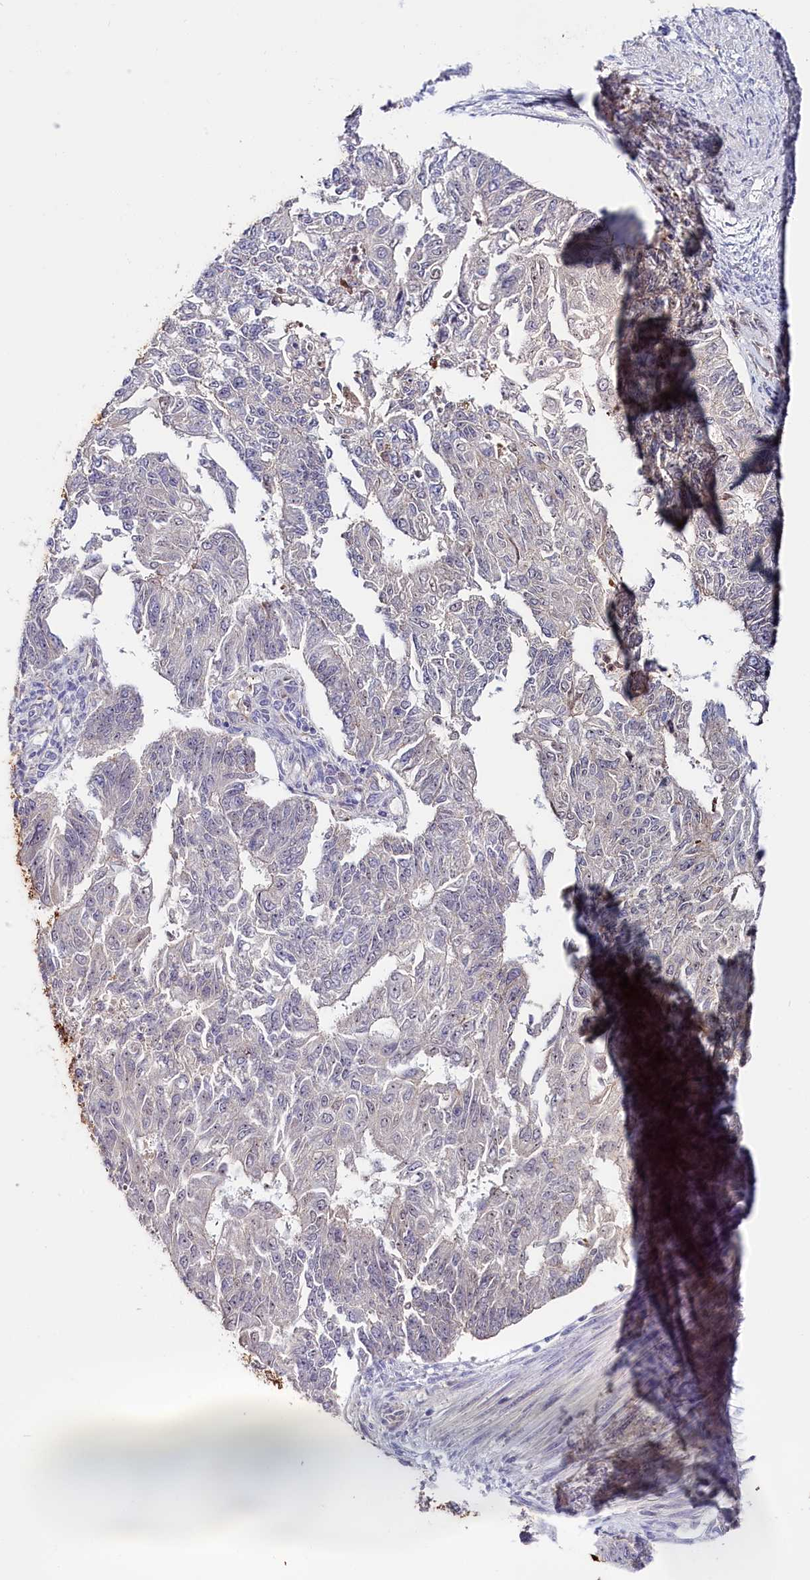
{"staining": {"intensity": "negative", "quantity": "none", "location": "none"}, "tissue": "endometrial cancer", "cell_type": "Tumor cells", "image_type": "cancer", "snomed": [{"axis": "morphology", "description": "Adenocarcinoma, NOS"}, {"axis": "topography", "description": "Endometrium"}], "caption": "An image of endometrial adenocarcinoma stained for a protein displays no brown staining in tumor cells. Nuclei are stained in blue.", "gene": "ADGRD1", "patient": {"sex": "female", "age": 32}}